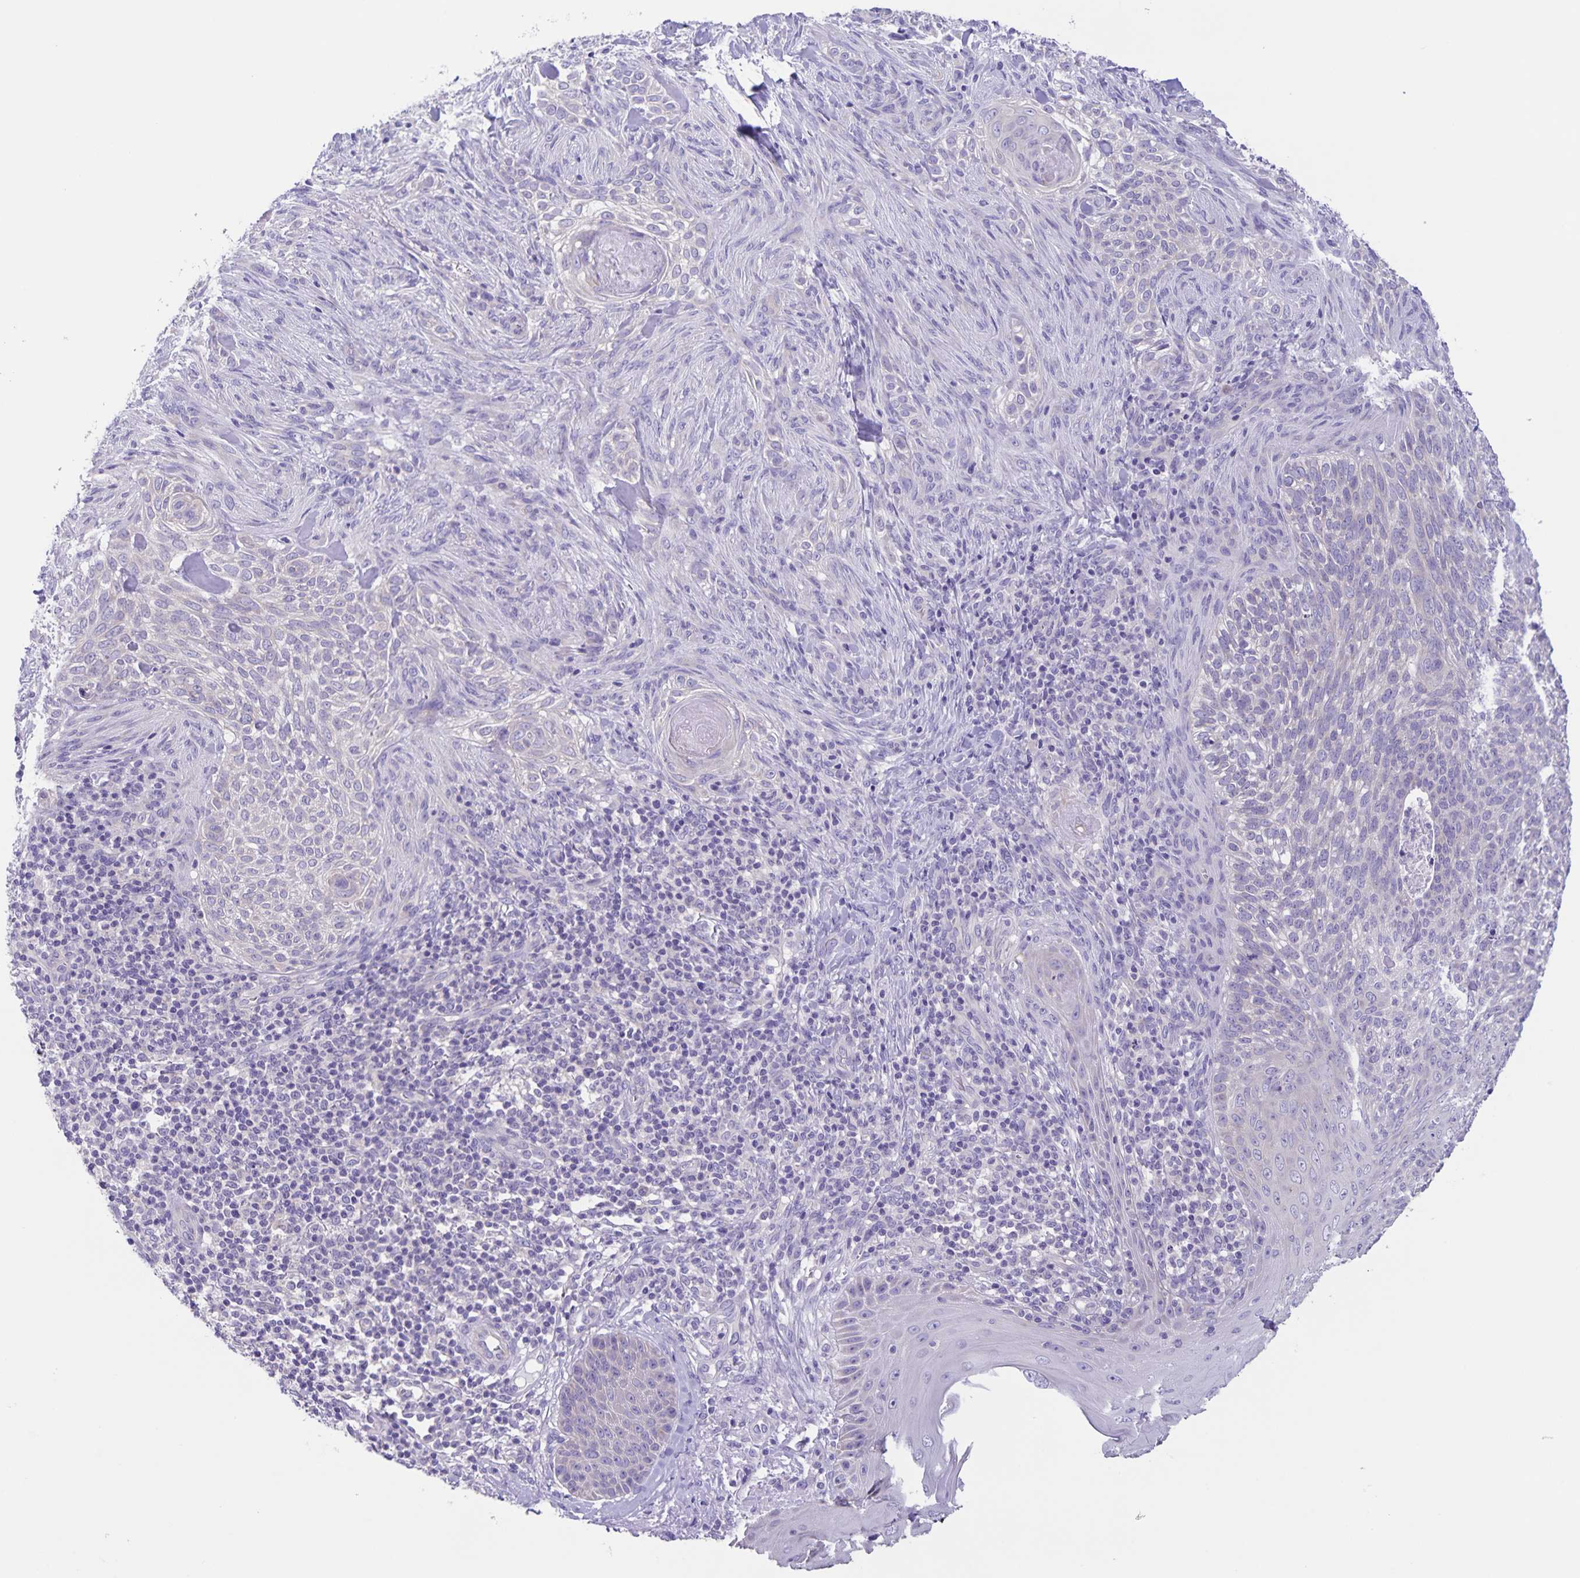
{"staining": {"intensity": "negative", "quantity": "none", "location": "none"}, "tissue": "skin cancer", "cell_type": "Tumor cells", "image_type": "cancer", "snomed": [{"axis": "morphology", "description": "Basal cell carcinoma"}, {"axis": "topography", "description": "Skin"}], "caption": "Immunohistochemistry (IHC) micrograph of neoplastic tissue: human skin basal cell carcinoma stained with DAB exhibits no significant protein staining in tumor cells.", "gene": "CAPSL", "patient": {"sex": "female", "age": 48}}